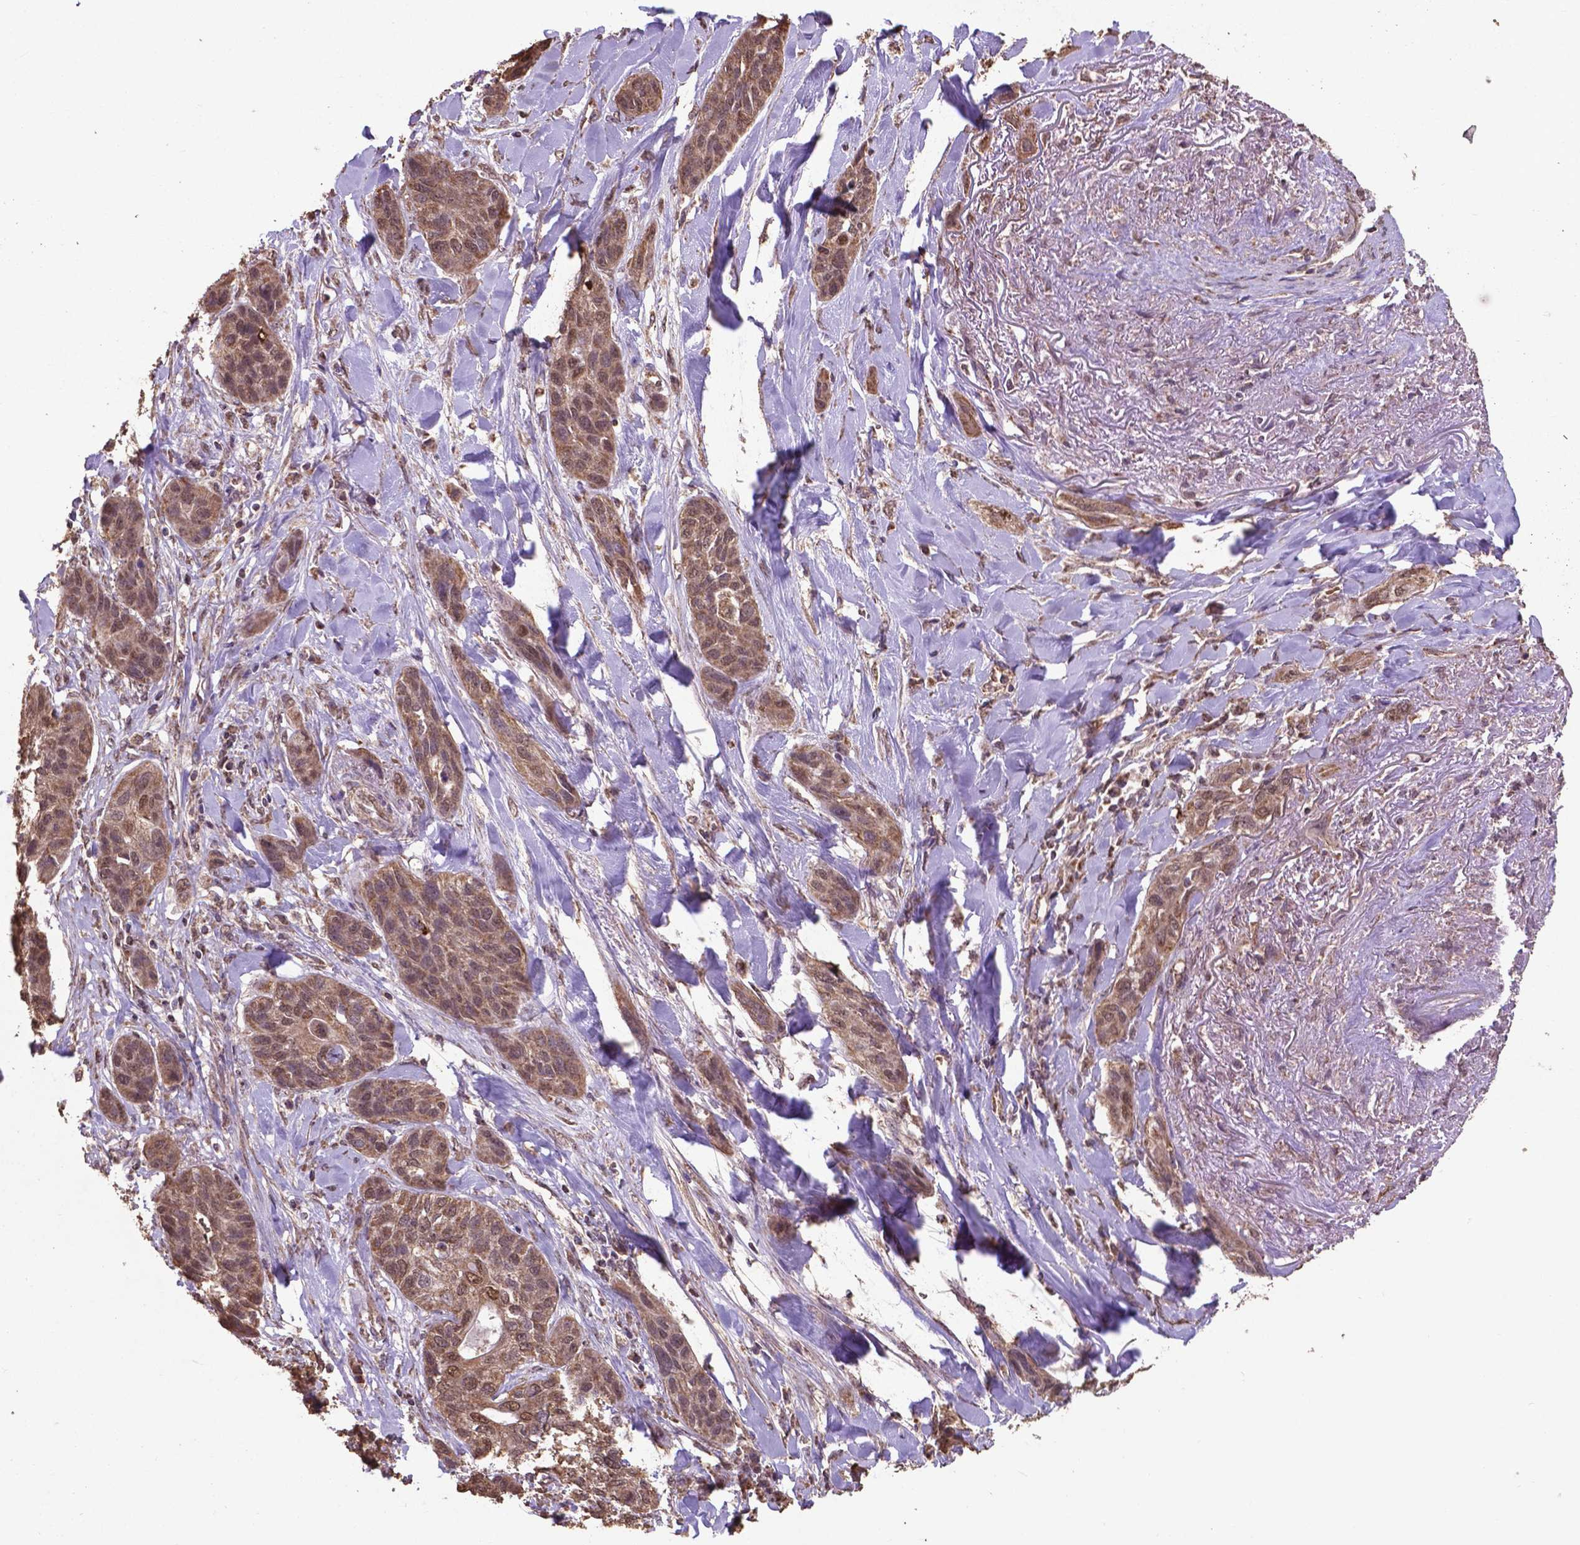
{"staining": {"intensity": "moderate", "quantity": ">75%", "location": "cytoplasmic/membranous,nuclear"}, "tissue": "lung cancer", "cell_type": "Tumor cells", "image_type": "cancer", "snomed": [{"axis": "morphology", "description": "Squamous cell carcinoma, NOS"}, {"axis": "topography", "description": "Lung"}], "caption": "Lung squamous cell carcinoma stained with immunohistochemistry (IHC) shows moderate cytoplasmic/membranous and nuclear staining in about >75% of tumor cells.", "gene": "DCAF1", "patient": {"sex": "female", "age": 70}}